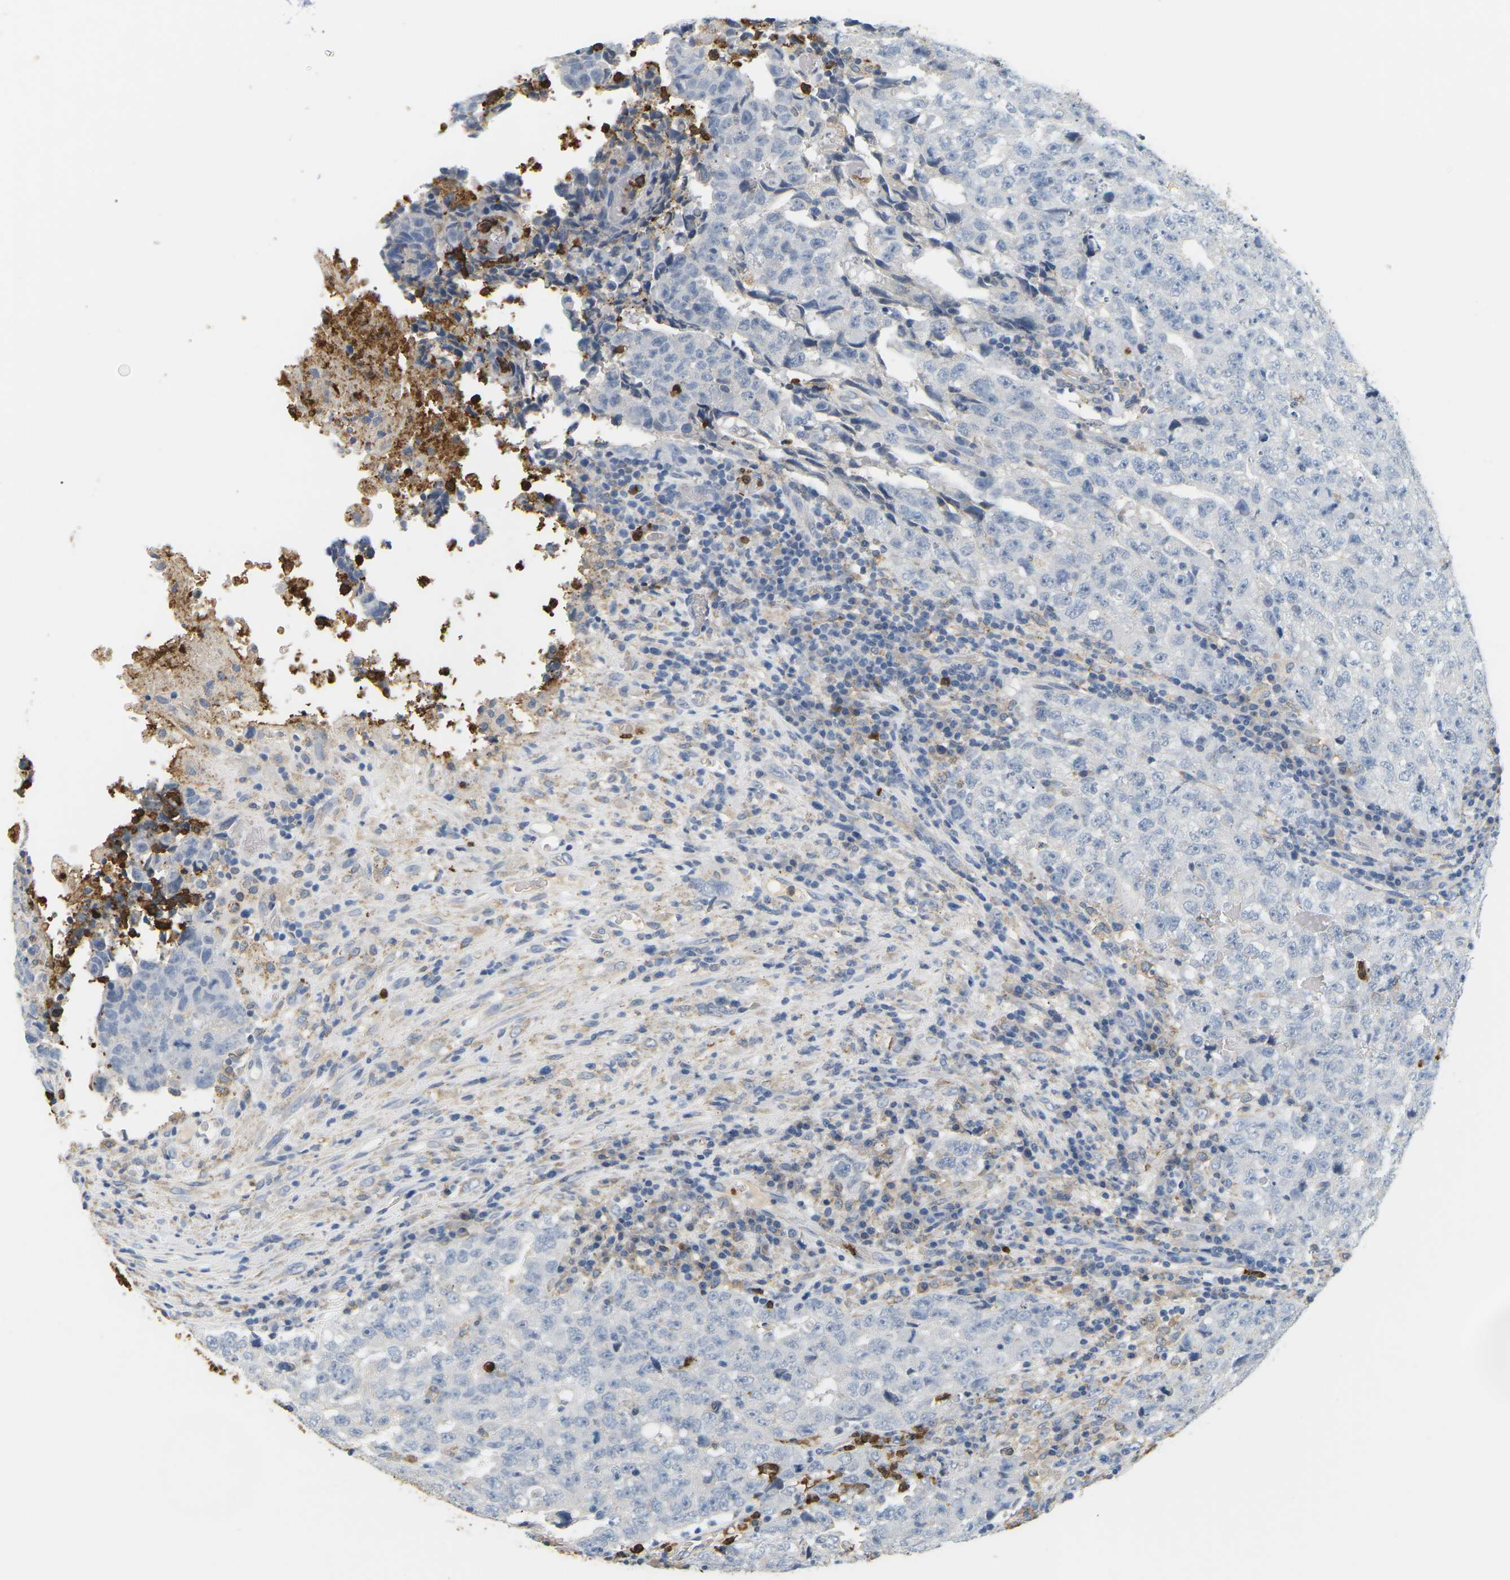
{"staining": {"intensity": "negative", "quantity": "none", "location": "none"}, "tissue": "testis cancer", "cell_type": "Tumor cells", "image_type": "cancer", "snomed": [{"axis": "morphology", "description": "Necrosis, NOS"}, {"axis": "morphology", "description": "Carcinoma, Embryonal, NOS"}, {"axis": "topography", "description": "Testis"}], "caption": "A high-resolution micrograph shows IHC staining of testis cancer, which shows no significant staining in tumor cells.", "gene": "ADM", "patient": {"sex": "male", "age": 19}}